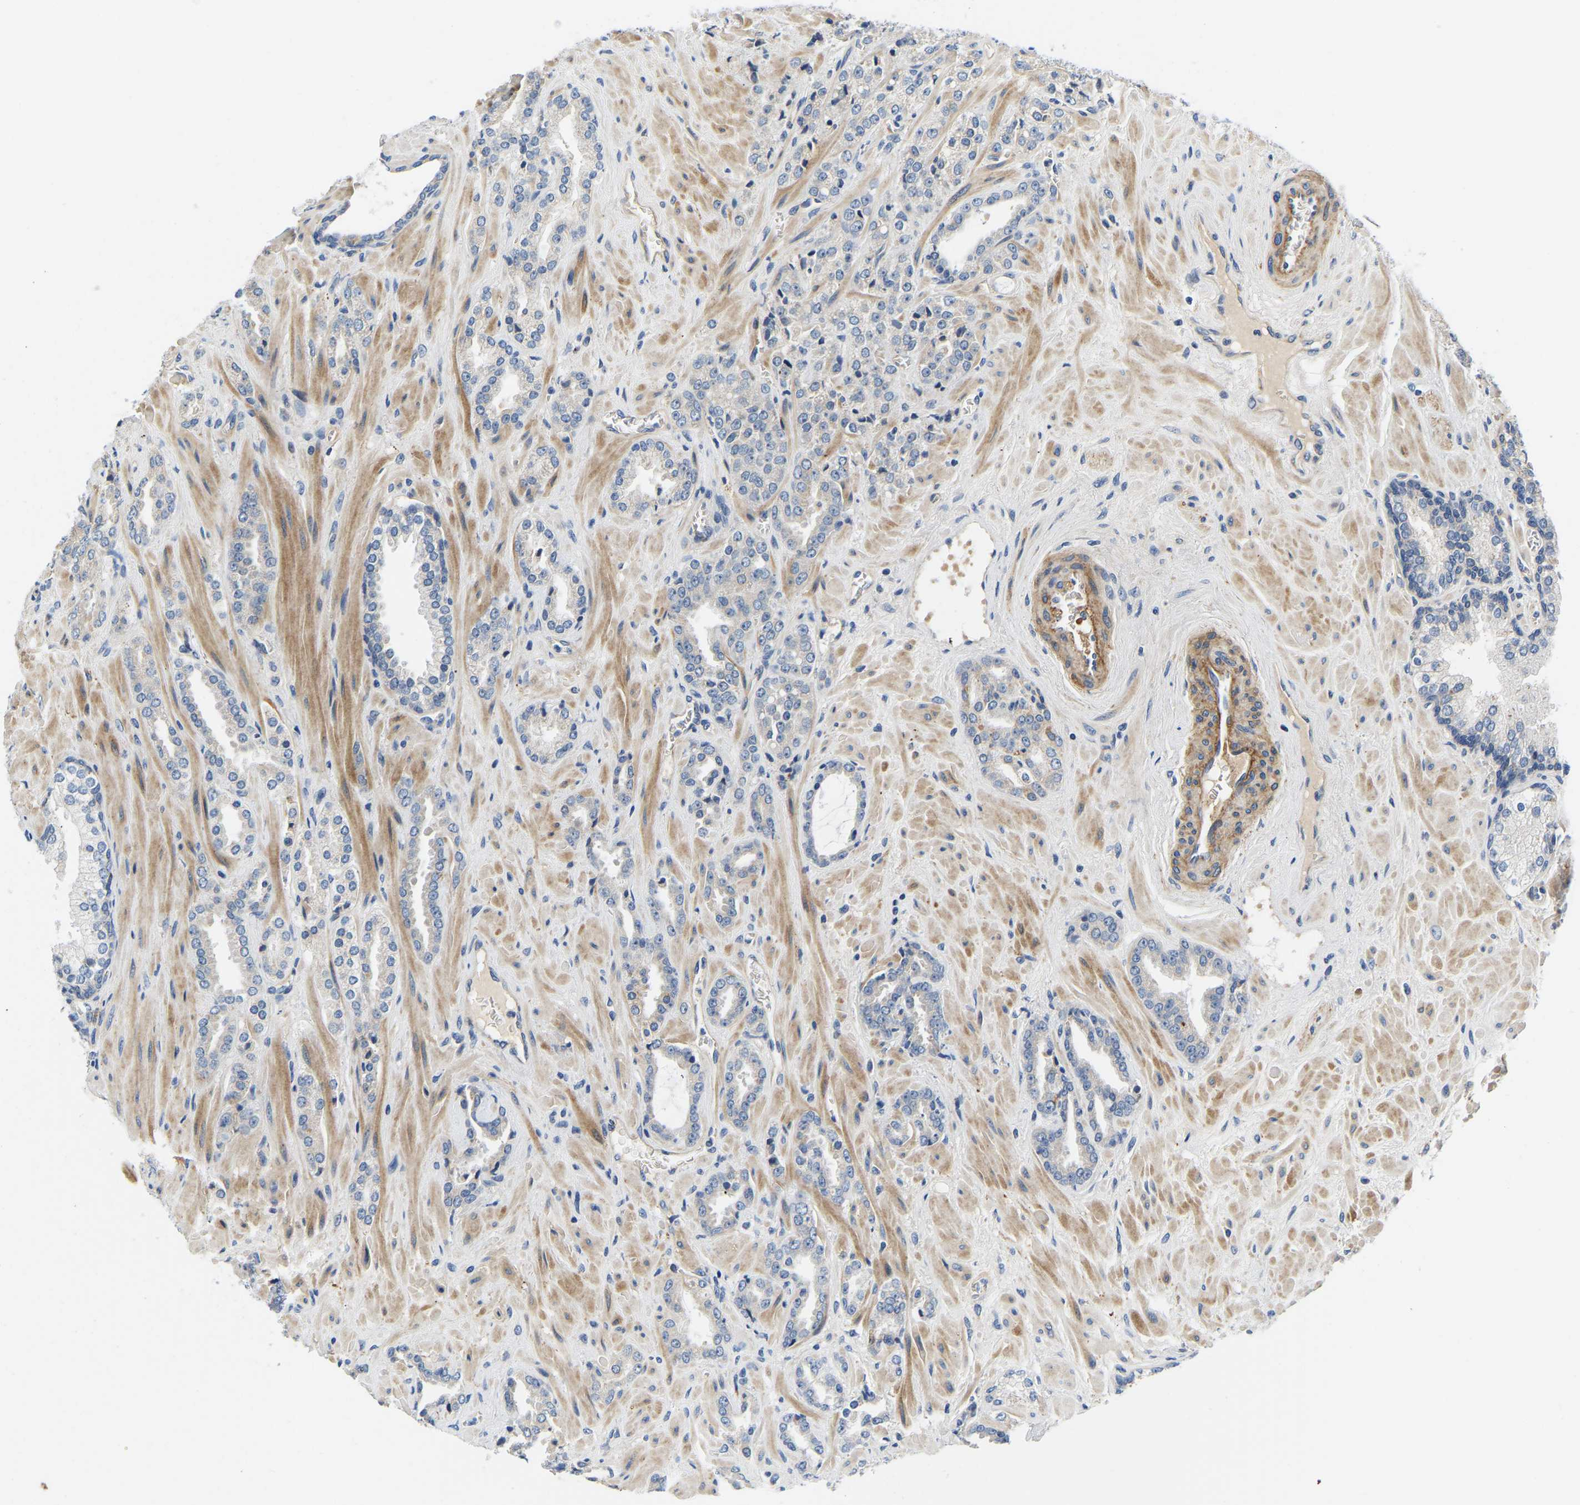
{"staining": {"intensity": "negative", "quantity": "none", "location": "none"}, "tissue": "prostate cancer", "cell_type": "Tumor cells", "image_type": "cancer", "snomed": [{"axis": "morphology", "description": "Adenocarcinoma, High grade"}, {"axis": "topography", "description": "Prostate"}], "caption": "Immunohistochemistry (IHC) micrograph of neoplastic tissue: human adenocarcinoma (high-grade) (prostate) stained with DAB displays no significant protein expression in tumor cells.", "gene": "LIAS", "patient": {"sex": "male", "age": 64}}